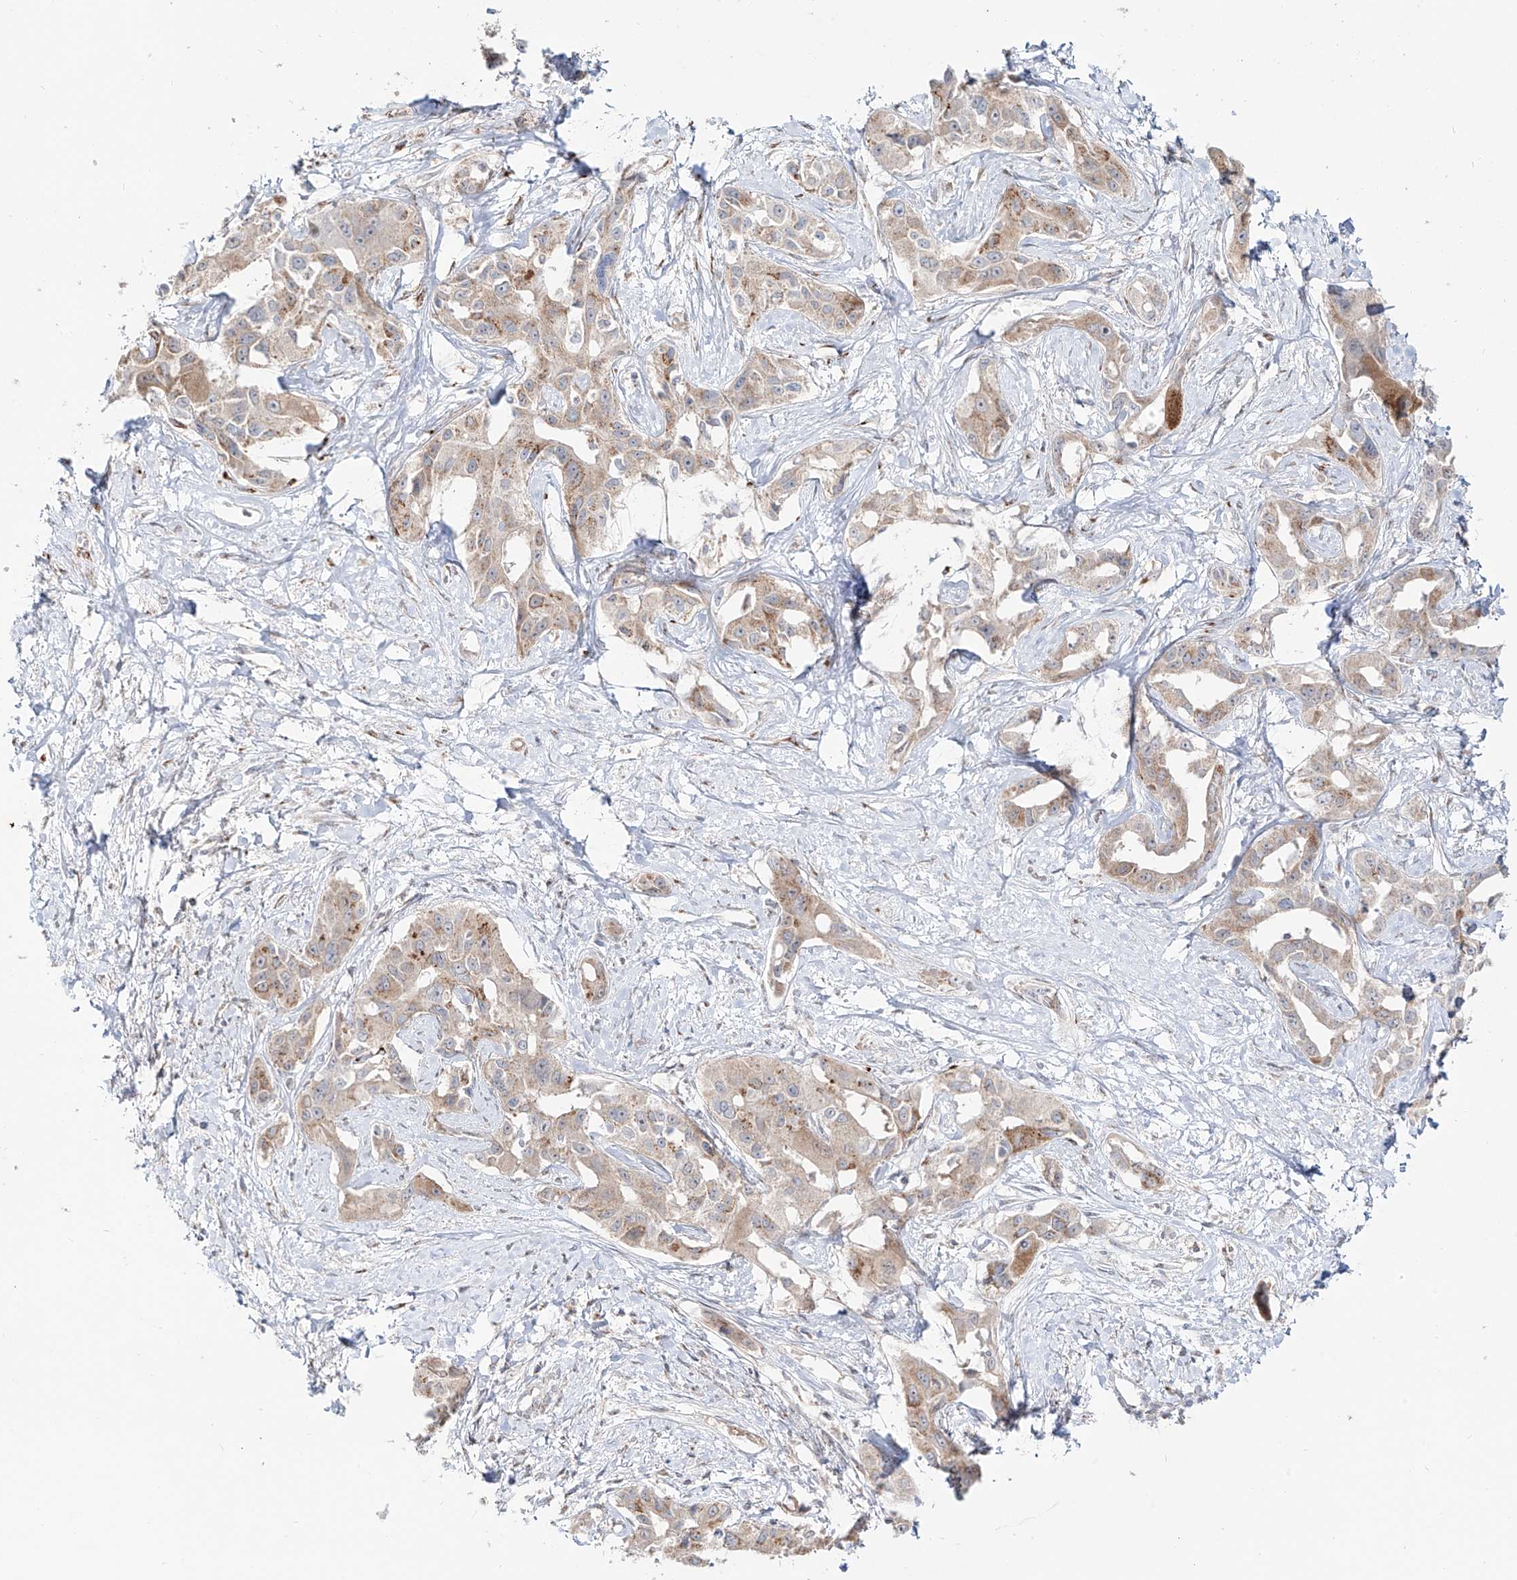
{"staining": {"intensity": "weak", "quantity": ">75%", "location": "cytoplasmic/membranous"}, "tissue": "liver cancer", "cell_type": "Tumor cells", "image_type": "cancer", "snomed": [{"axis": "morphology", "description": "Cholangiocarcinoma"}, {"axis": "topography", "description": "Liver"}], "caption": "Tumor cells show low levels of weak cytoplasmic/membranous staining in approximately >75% of cells in human liver cholangiocarcinoma. The protein of interest is shown in brown color, while the nuclei are stained blue.", "gene": "BSDC1", "patient": {"sex": "male", "age": 59}}